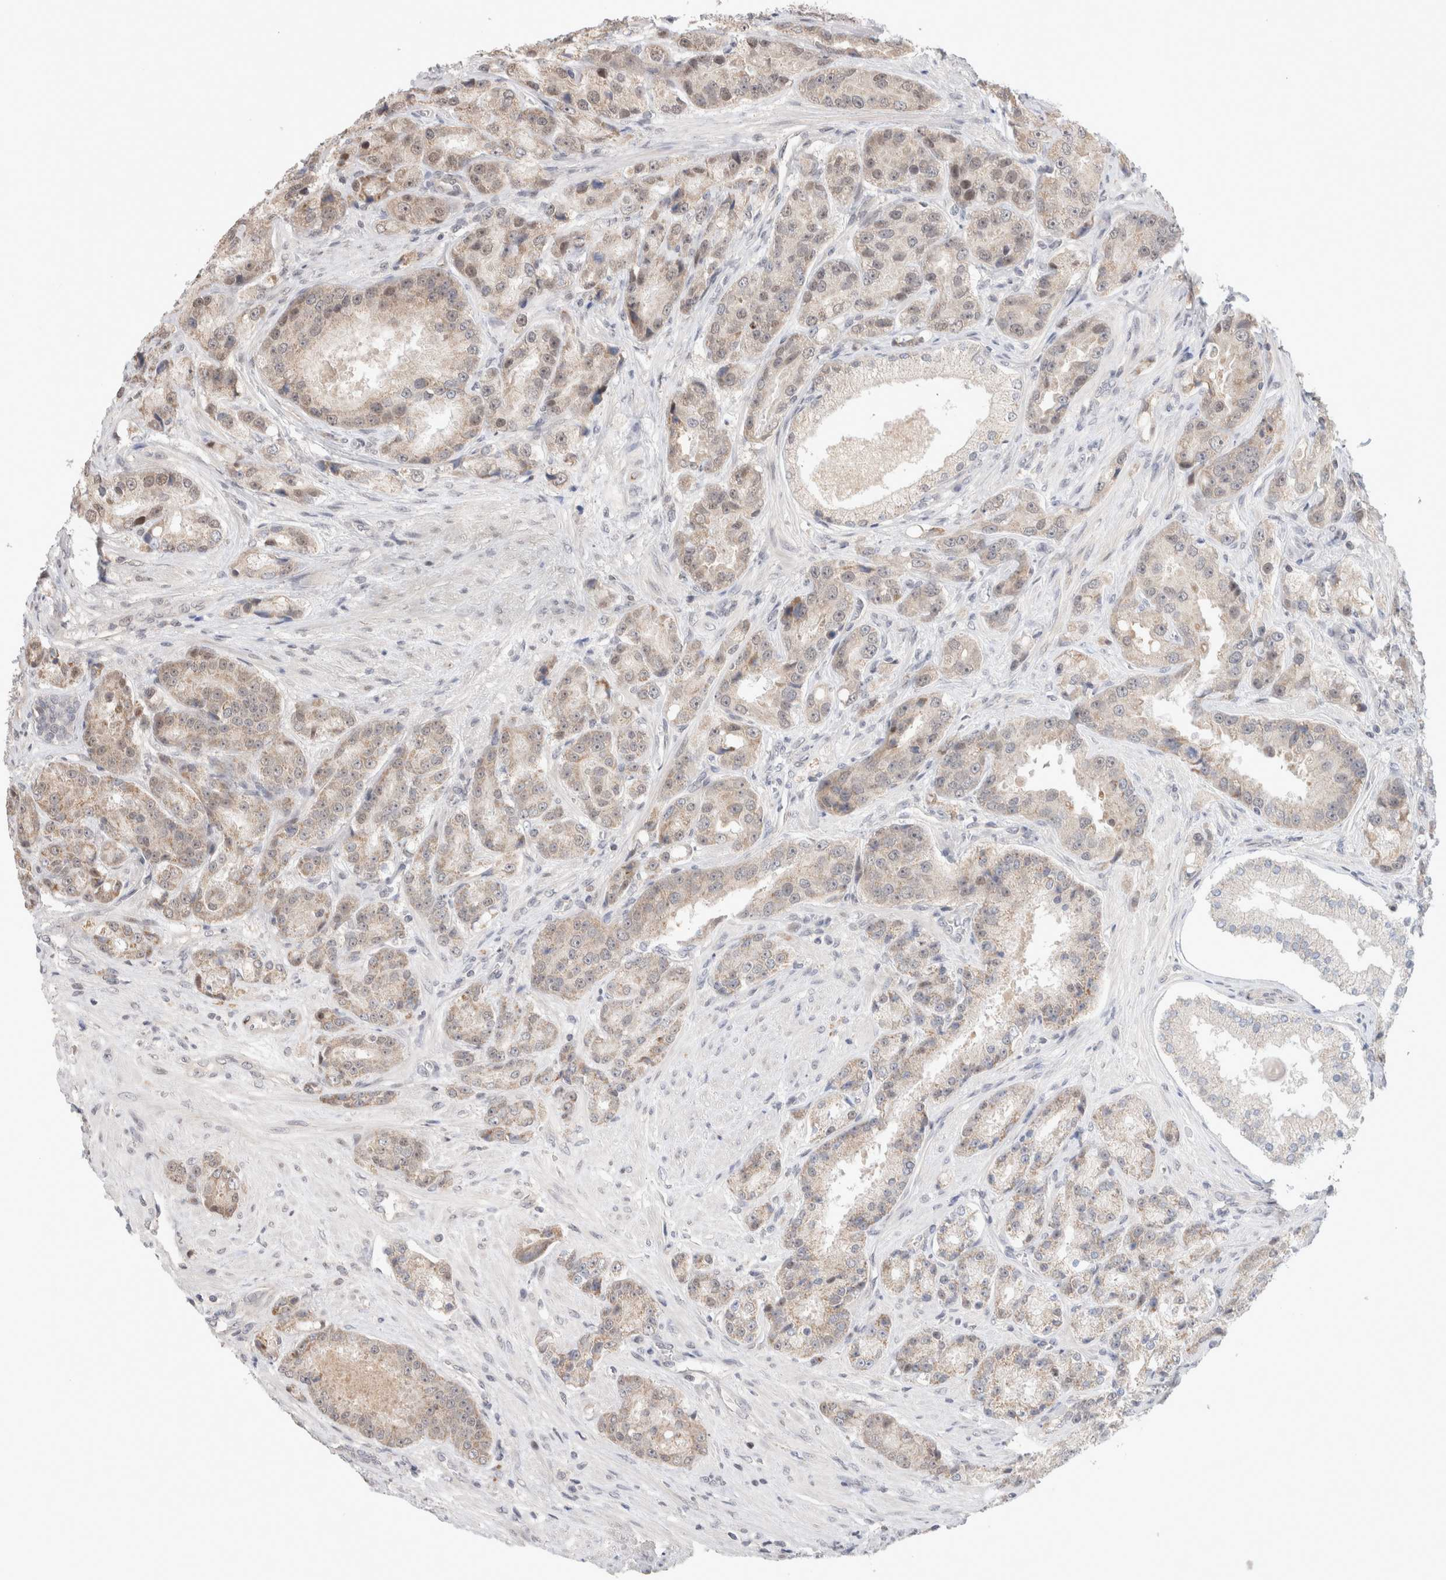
{"staining": {"intensity": "weak", "quantity": ">75%", "location": "cytoplasmic/membranous,nuclear"}, "tissue": "prostate cancer", "cell_type": "Tumor cells", "image_type": "cancer", "snomed": [{"axis": "morphology", "description": "Adenocarcinoma, High grade"}, {"axis": "topography", "description": "Prostate"}], "caption": "This is a photomicrograph of immunohistochemistry (IHC) staining of prostate cancer, which shows weak expression in the cytoplasmic/membranous and nuclear of tumor cells.", "gene": "SYDE2", "patient": {"sex": "male", "age": 60}}